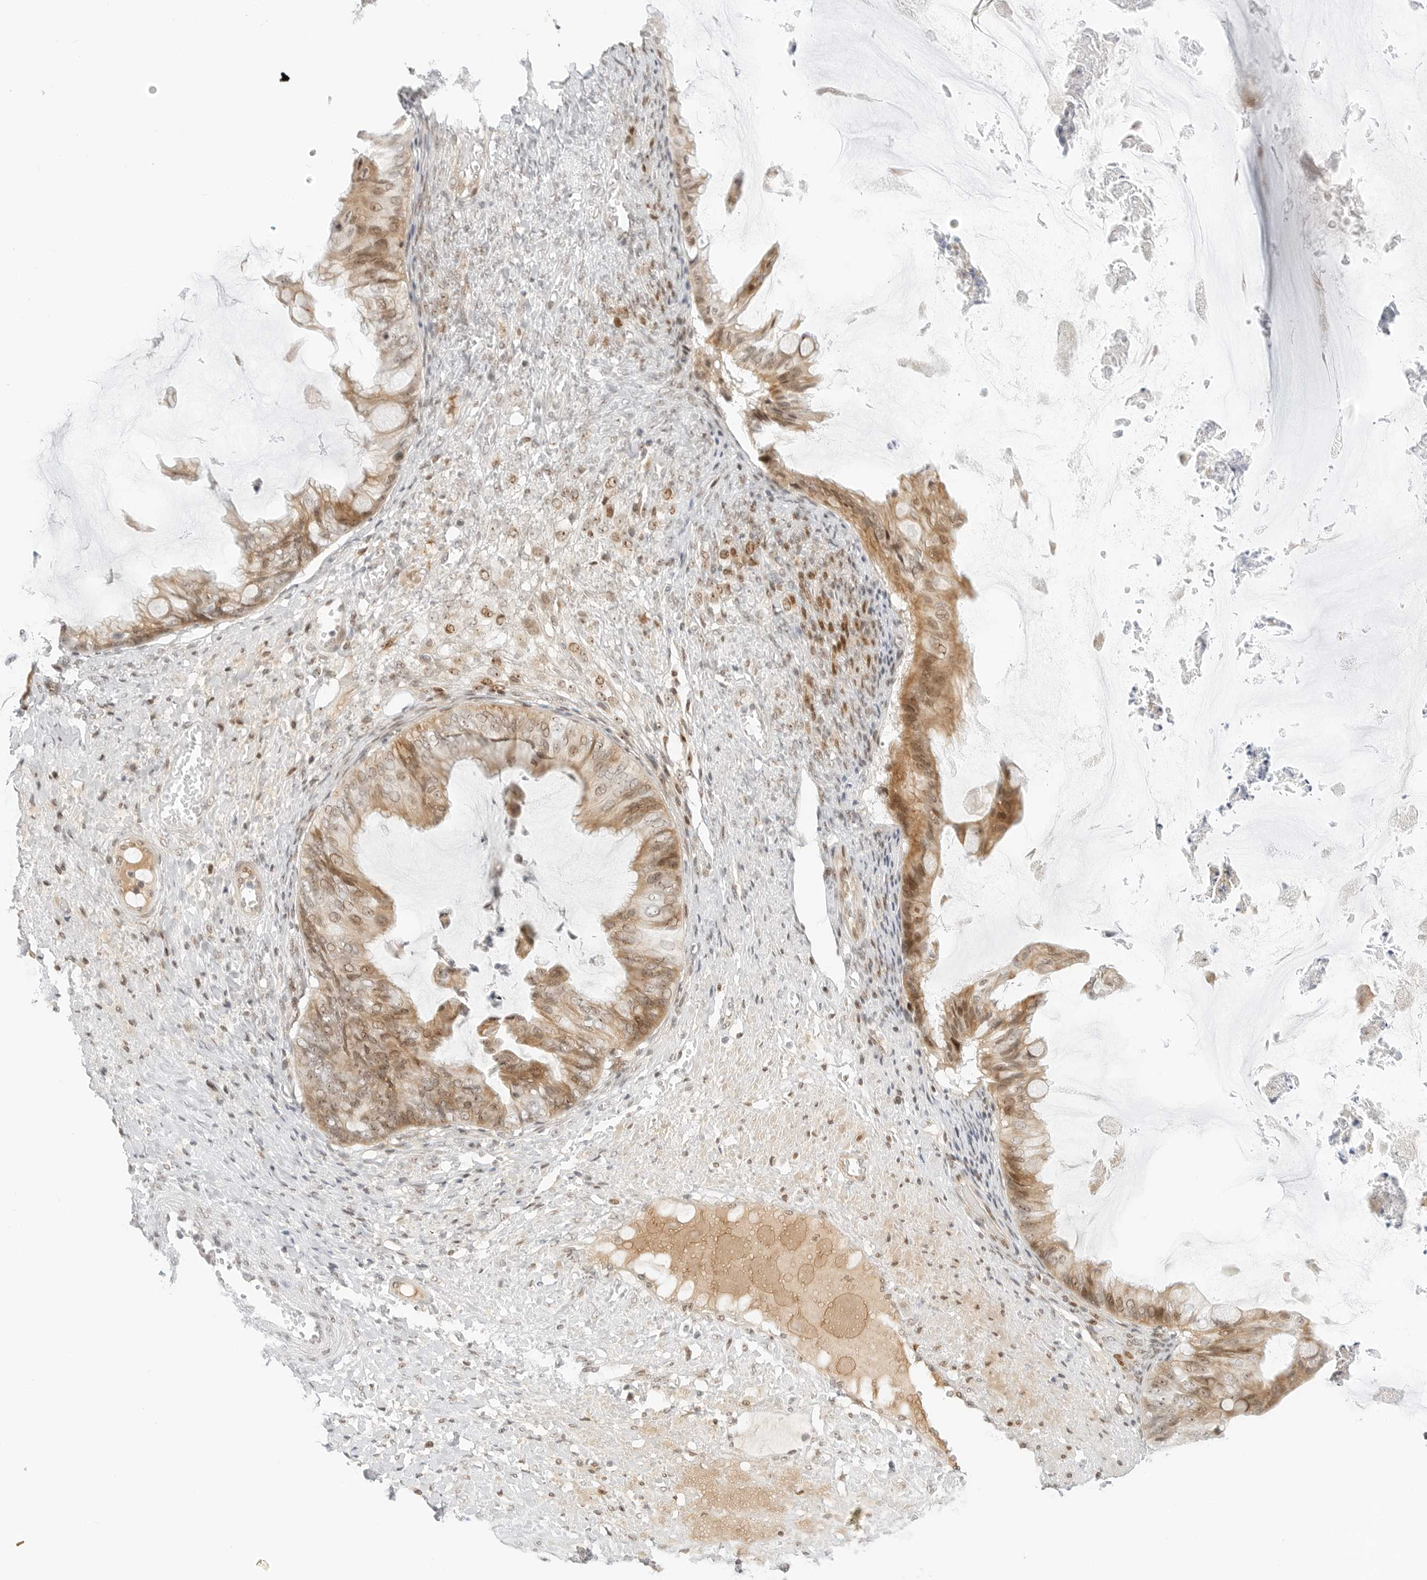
{"staining": {"intensity": "moderate", "quantity": ">75%", "location": "cytoplasmic/membranous,nuclear"}, "tissue": "ovarian cancer", "cell_type": "Tumor cells", "image_type": "cancer", "snomed": [{"axis": "morphology", "description": "Cystadenocarcinoma, mucinous, NOS"}, {"axis": "topography", "description": "Ovary"}], "caption": "Immunohistochemical staining of ovarian mucinous cystadenocarcinoma exhibits medium levels of moderate cytoplasmic/membranous and nuclear staining in approximately >75% of tumor cells.", "gene": "HIPK3", "patient": {"sex": "female", "age": 61}}